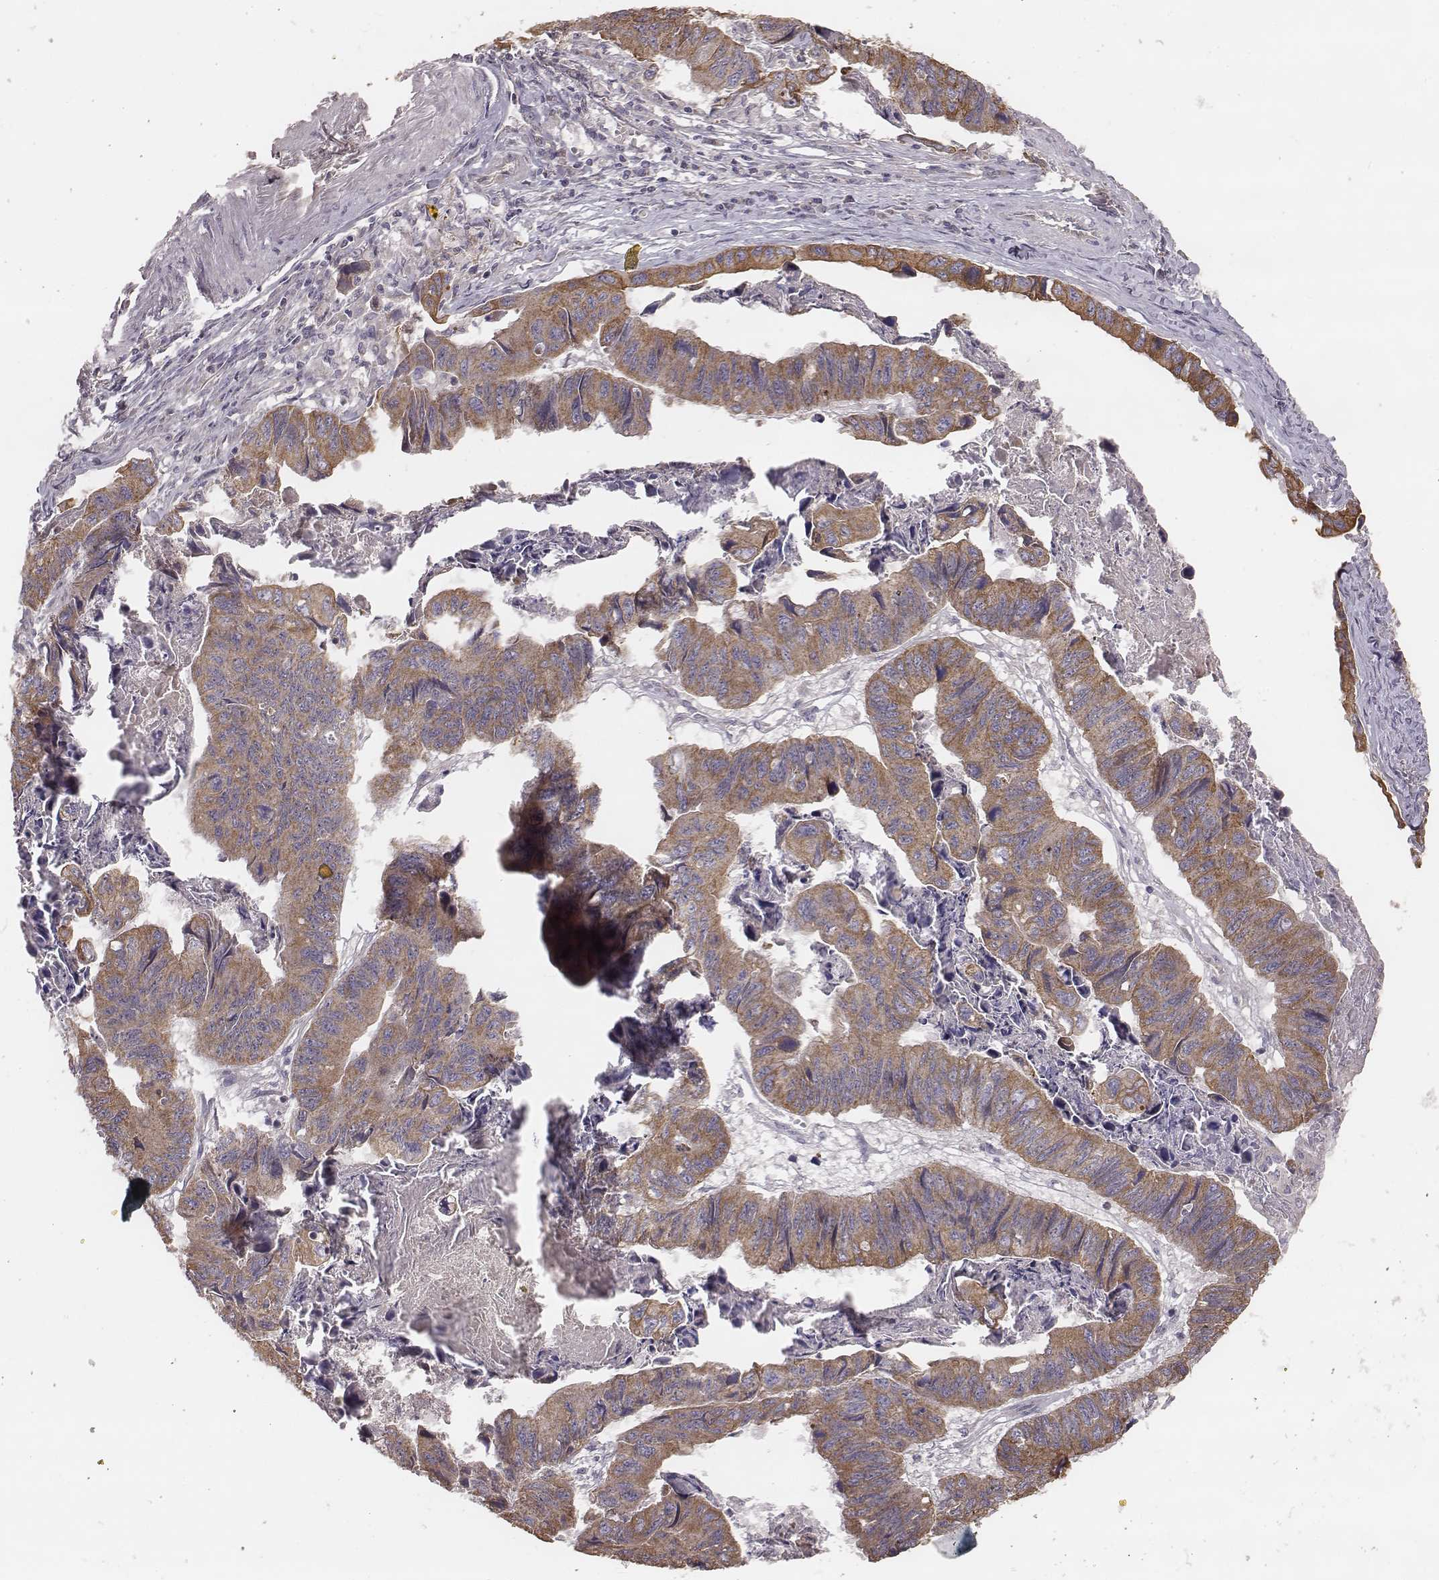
{"staining": {"intensity": "weak", "quantity": ">75%", "location": "cytoplasmic/membranous"}, "tissue": "stomach cancer", "cell_type": "Tumor cells", "image_type": "cancer", "snomed": [{"axis": "morphology", "description": "Adenocarcinoma, NOS"}, {"axis": "topography", "description": "Stomach, lower"}], "caption": "Brown immunohistochemical staining in stomach cancer shows weak cytoplasmic/membranous staining in about >75% of tumor cells. (Stains: DAB in brown, nuclei in blue, Microscopy: brightfield microscopy at high magnification).", "gene": "HAVCR1", "patient": {"sex": "male", "age": 77}}